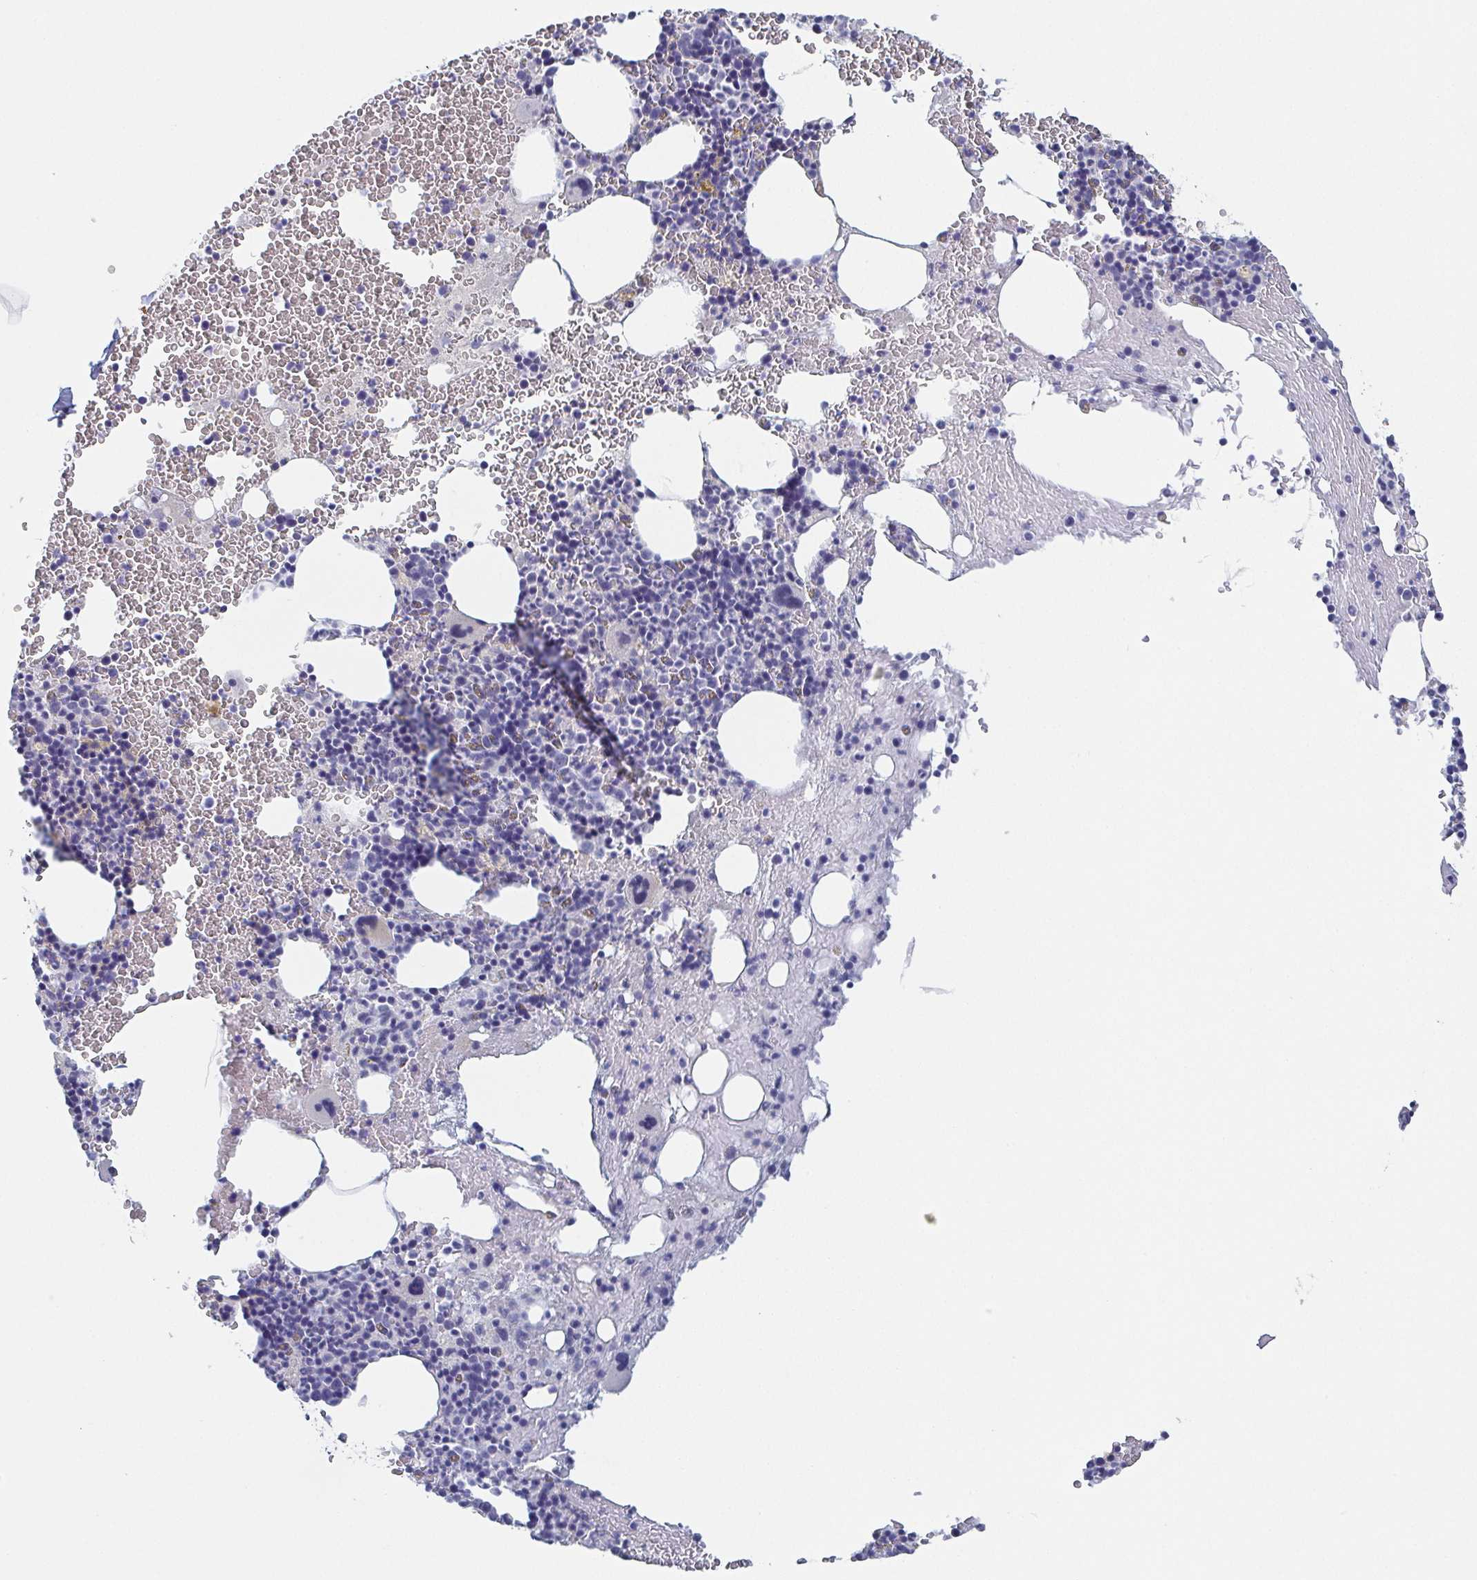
{"staining": {"intensity": "negative", "quantity": "none", "location": "none"}, "tissue": "bone marrow", "cell_type": "Hematopoietic cells", "image_type": "normal", "snomed": [{"axis": "morphology", "description": "Normal tissue, NOS"}, {"axis": "topography", "description": "Bone marrow"}], "caption": "Immunohistochemical staining of unremarkable bone marrow demonstrates no significant staining in hematopoietic cells.", "gene": "RHOV", "patient": {"sex": "male", "age": 47}}